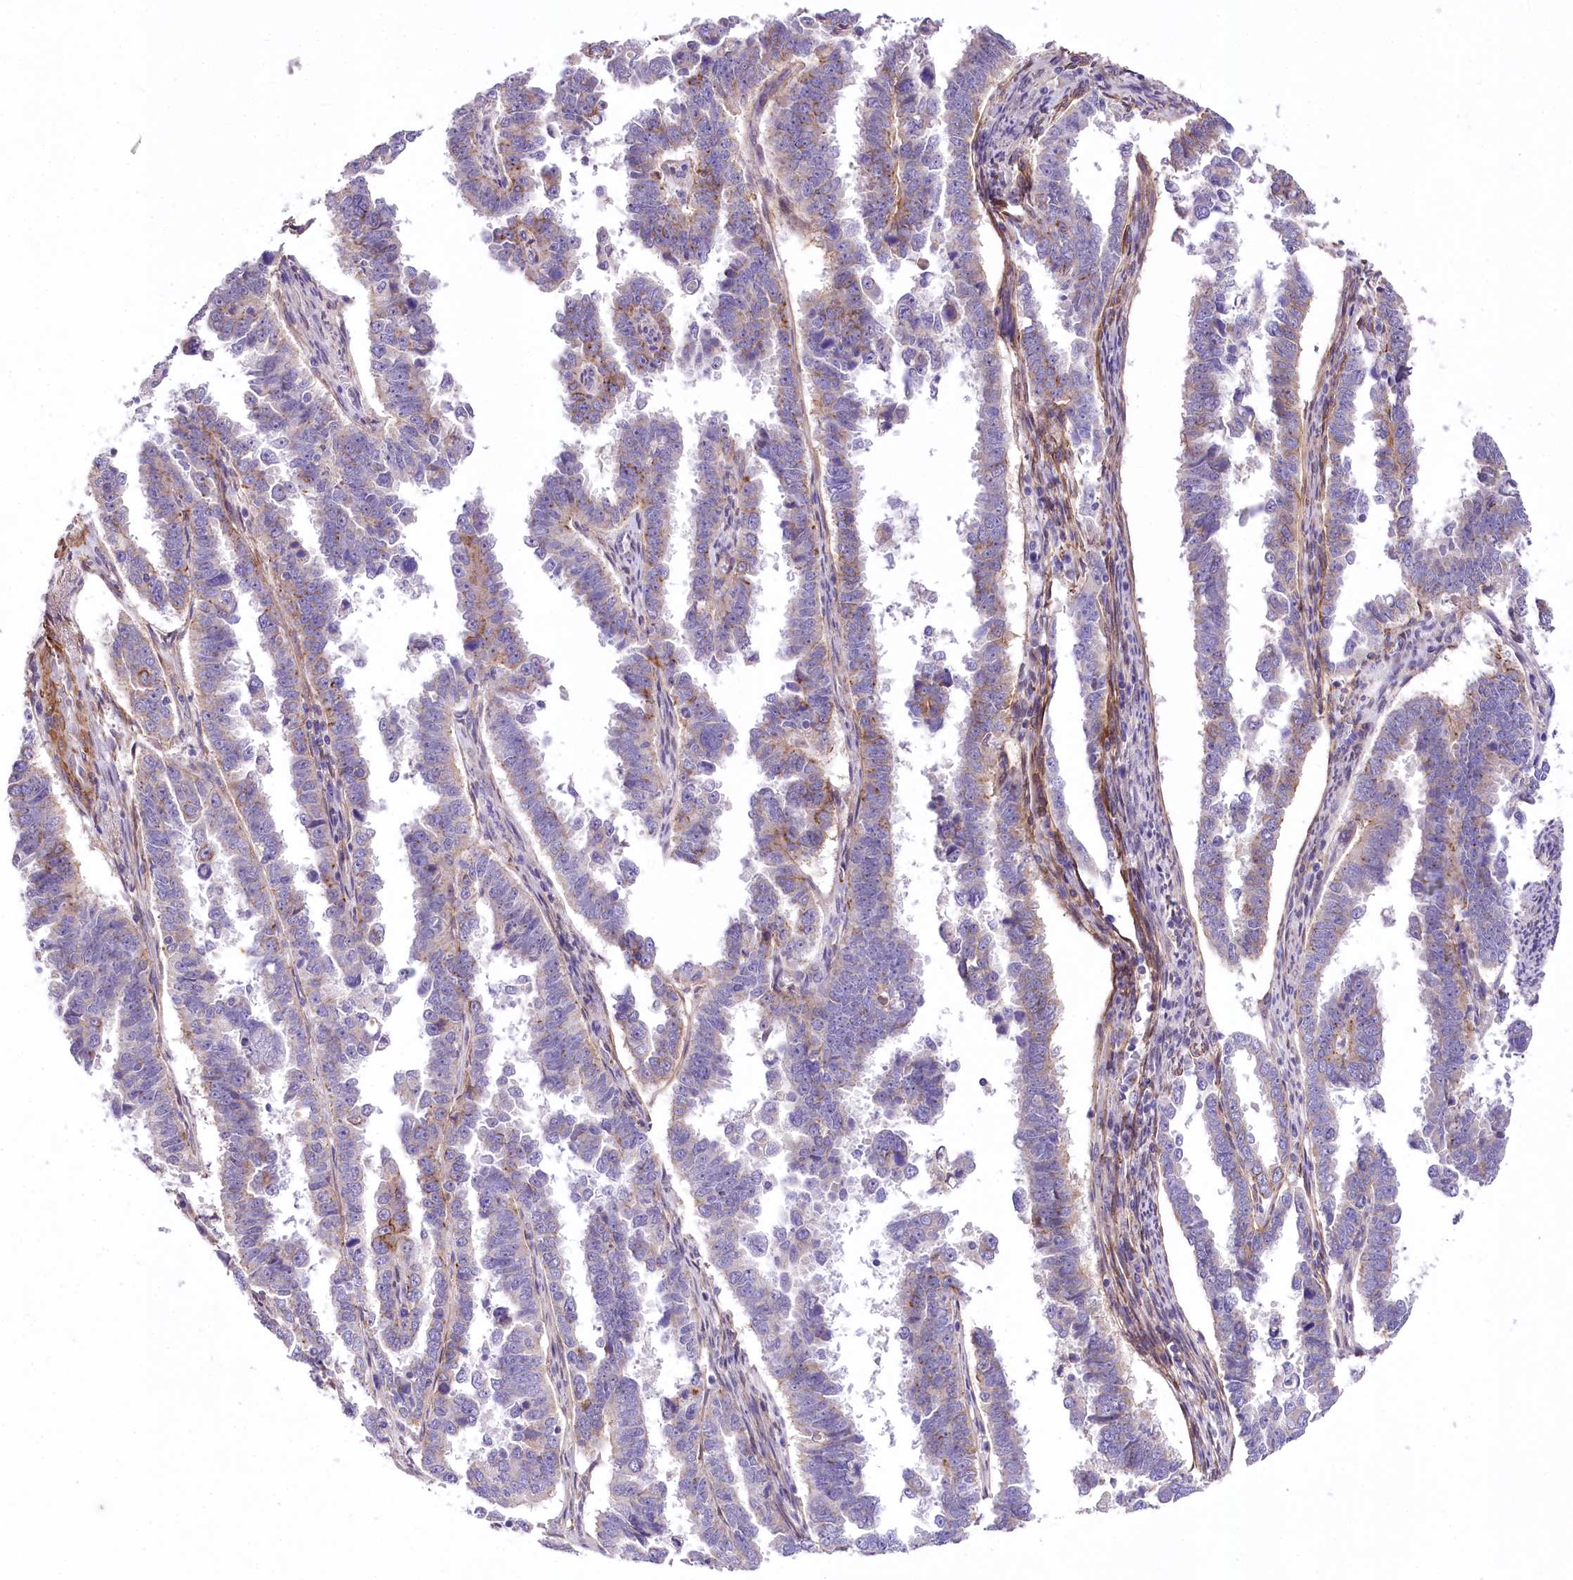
{"staining": {"intensity": "weak", "quantity": "<25%", "location": "cytoplasmic/membranous"}, "tissue": "endometrial cancer", "cell_type": "Tumor cells", "image_type": "cancer", "snomed": [{"axis": "morphology", "description": "Adenocarcinoma, NOS"}, {"axis": "topography", "description": "Endometrium"}], "caption": "Protein analysis of endometrial adenocarcinoma exhibits no significant positivity in tumor cells. Brightfield microscopy of IHC stained with DAB (brown) and hematoxylin (blue), captured at high magnification.", "gene": "RDH16", "patient": {"sex": "female", "age": 75}}